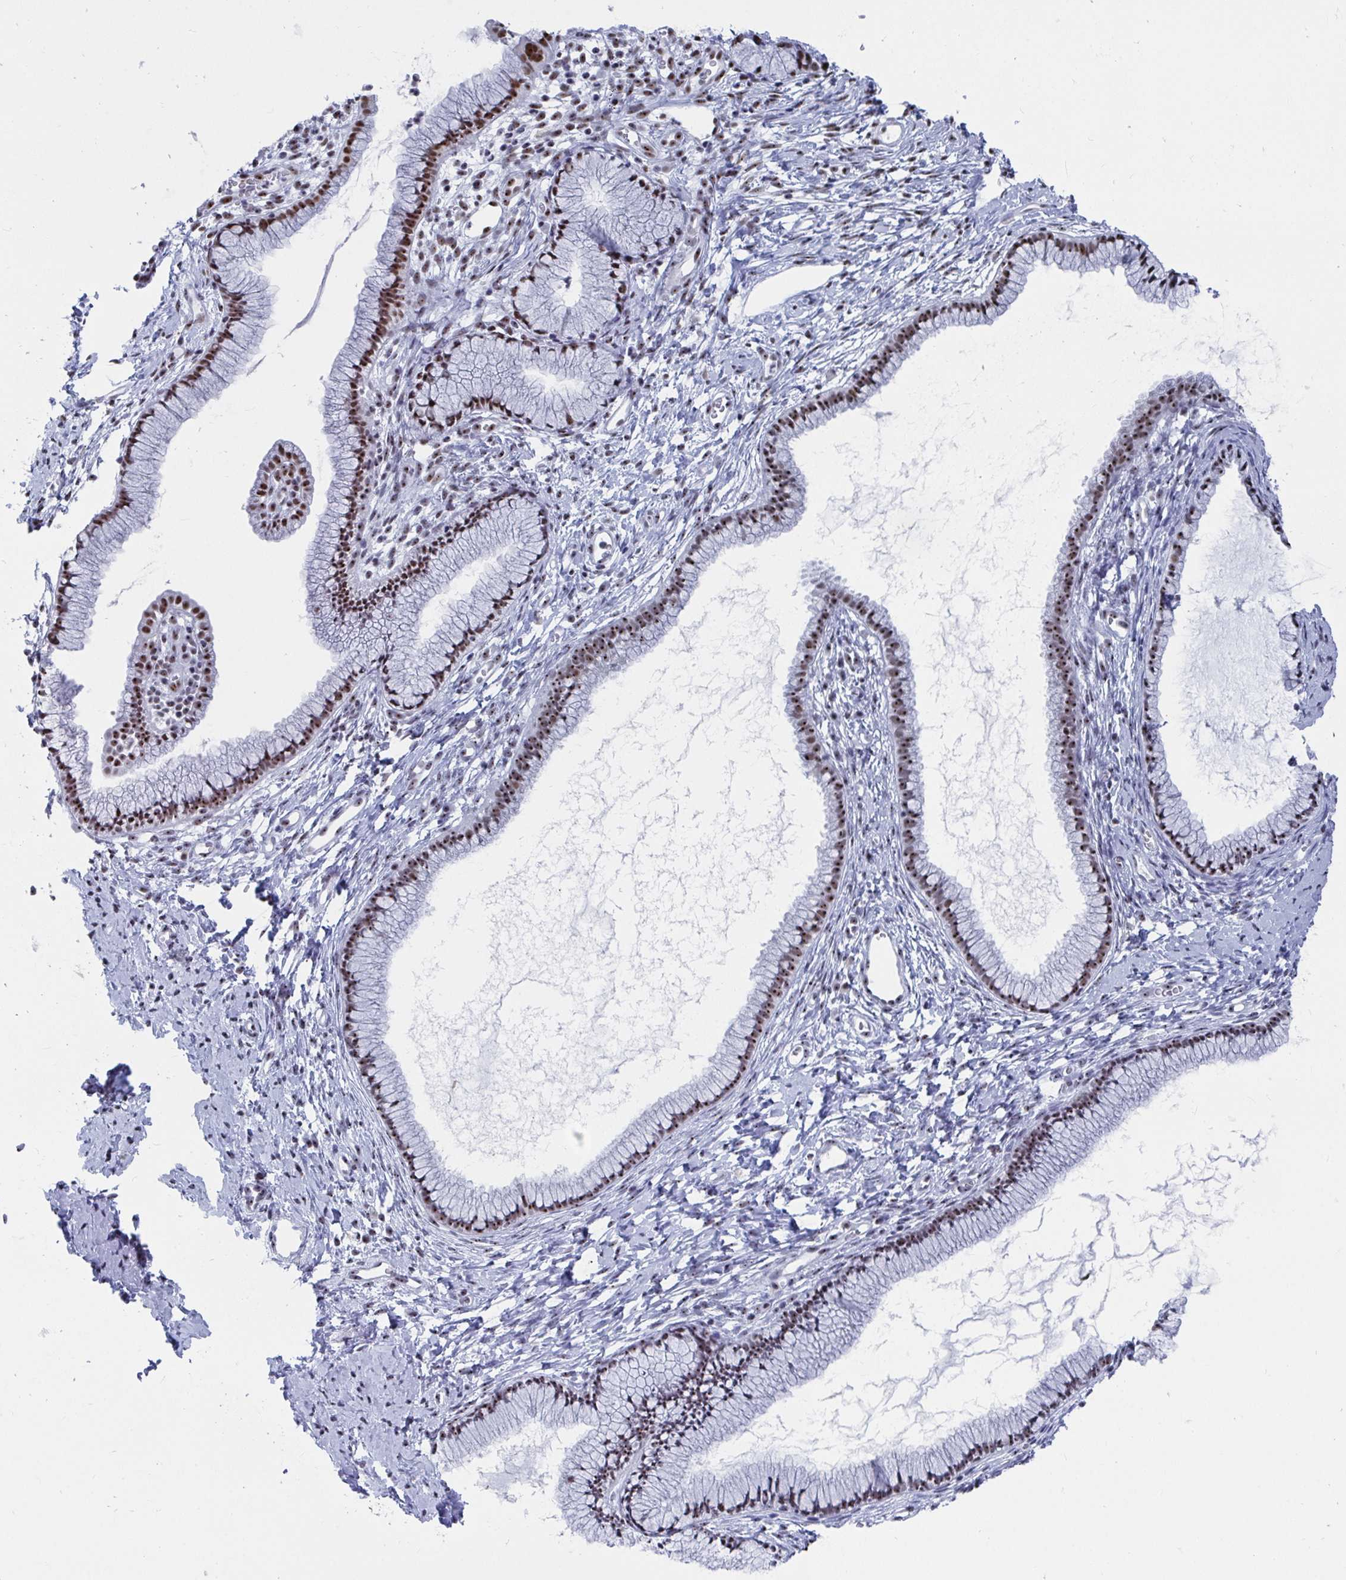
{"staining": {"intensity": "moderate", "quantity": ">75%", "location": "nuclear"}, "tissue": "cervix", "cell_type": "Glandular cells", "image_type": "normal", "snomed": [{"axis": "morphology", "description": "Normal tissue, NOS"}, {"axis": "topography", "description": "Cervix"}], "caption": "A brown stain shows moderate nuclear expression of a protein in glandular cells of normal cervix.", "gene": "SIRT7", "patient": {"sex": "female", "age": 40}}